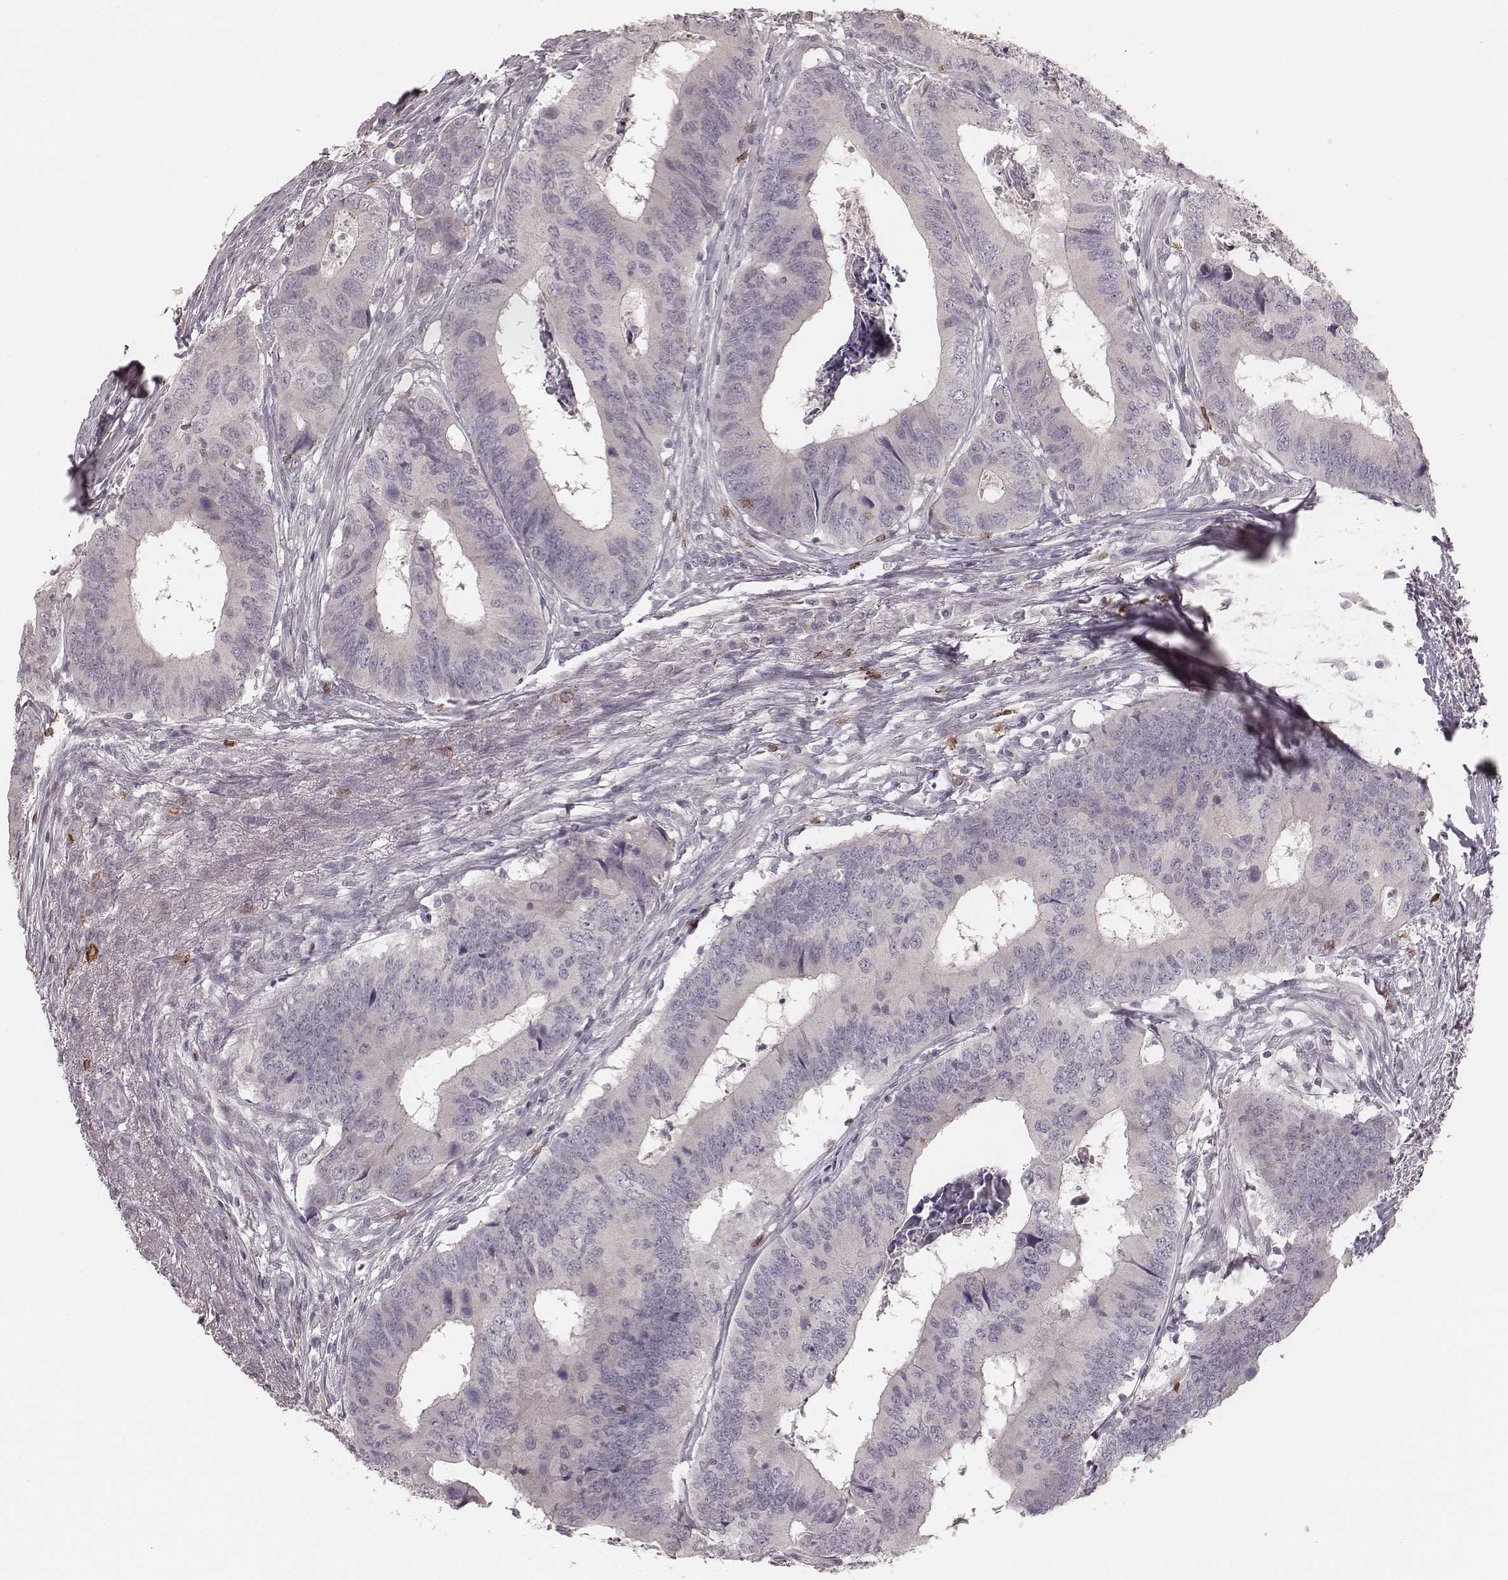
{"staining": {"intensity": "negative", "quantity": "none", "location": "none"}, "tissue": "colorectal cancer", "cell_type": "Tumor cells", "image_type": "cancer", "snomed": [{"axis": "morphology", "description": "Adenocarcinoma, NOS"}, {"axis": "topography", "description": "Colon"}], "caption": "Human colorectal adenocarcinoma stained for a protein using immunohistochemistry (IHC) shows no positivity in tumor cells.", "gene": "CD8A", "patient": {"sex": "male", "age": 53}}